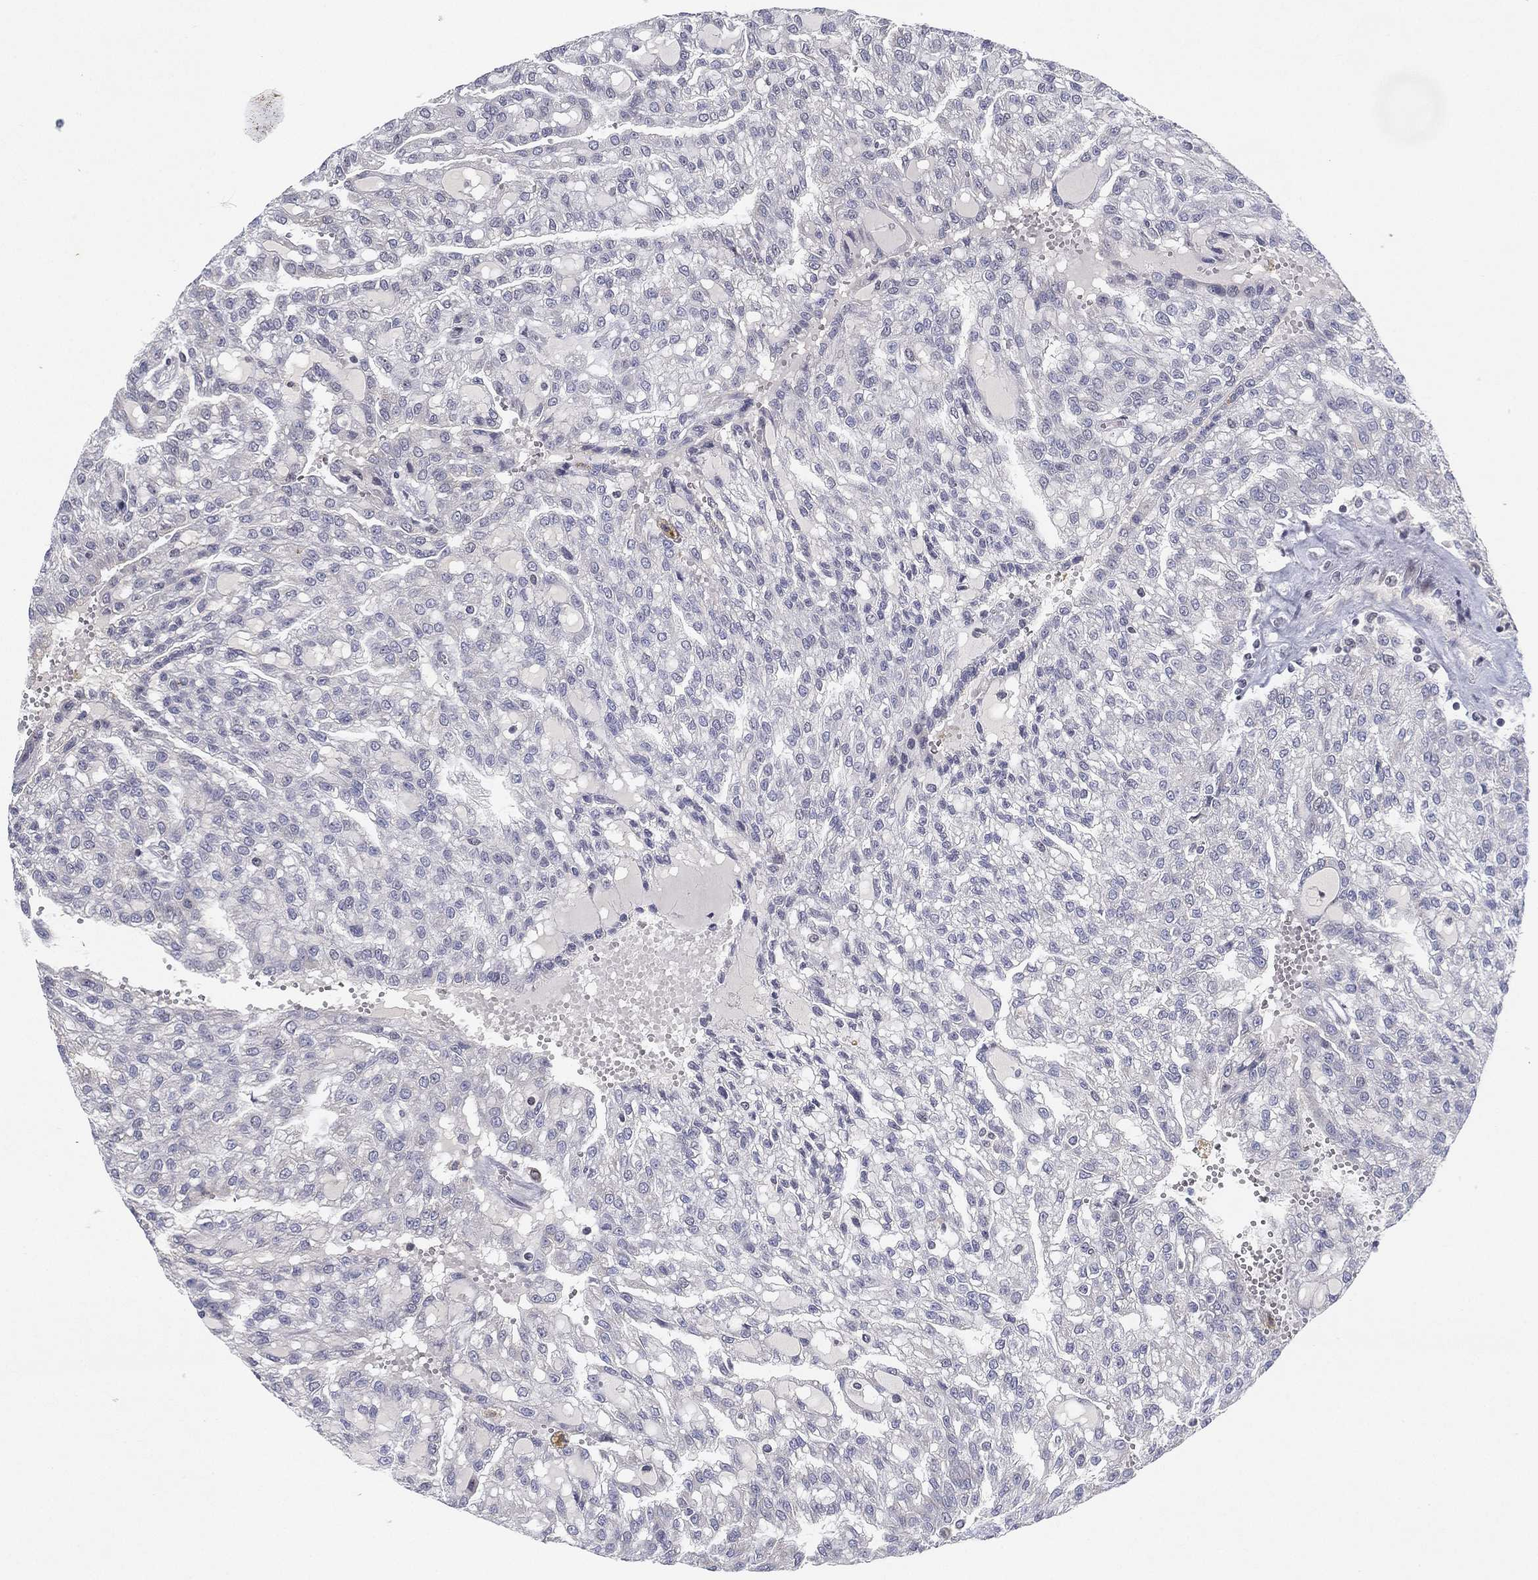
{"staining": {"intensity": "negative", "quantity": "none", "location": "none"}, "tissue": "renal cancer", "cell_type": "Tumor cells", "image_type": "cancer", "snomed": [{"axis": "morphology", "description": "Adenocarcinoma, NOS"}, {"axis": "topography", "description": "Kidney"}], "caption": "Renal cancer was stained to show a protein in brown. There is no significant staining in tumor cells. Brightfield microscopy of immunohistochemistry (IHC) stained with DAB (3,3'-diaminobenzidine) (brown) and hematoxylin (blue), captured at high magnification.", "gene": "MS4A8", "patient": {"sex": "male", "age": 63}}